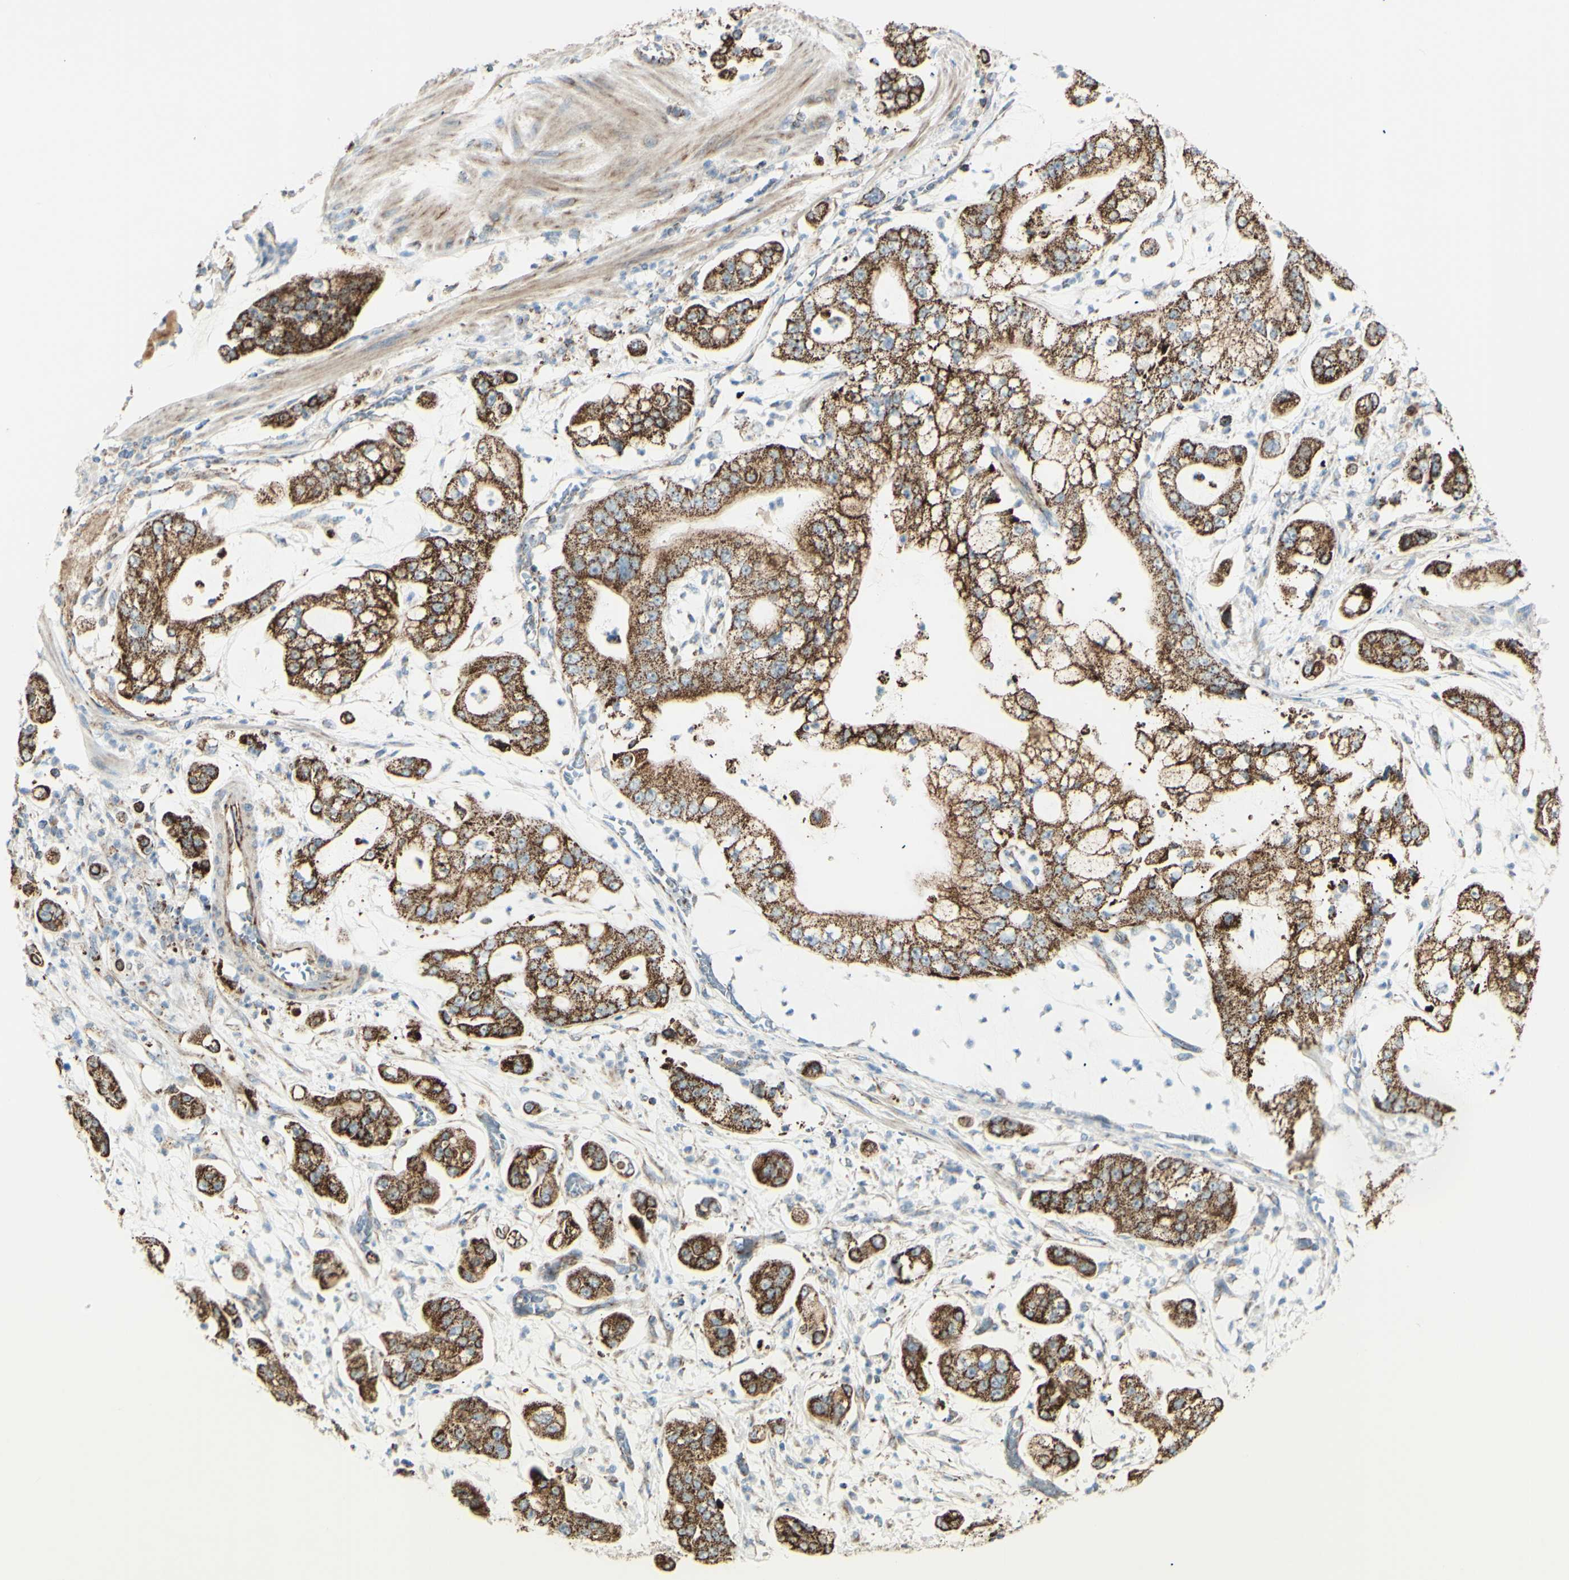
{"staining": {"intensity": "moderate", "quantity": ">75%", "location": "cytoplasmic/membranous"}, "tissue": "stomach cancer", "cell_type": "Tumor cells", "image_type": "cancer", "snomed": [{"axis": "morphology", "description": "Adenocarcinoma, NOS"}, {"axis": "topography", "description": "Stomach"}], "caption": "The photomicrograph reveals immunohistochemical staining of stomach adenocarcinoma. There is moderate cytoplasmic/membranous positivity is seen in about >75% of tumor cells.", "gene": "LETM1", "patient": {"sex": "male", "age": 76}}